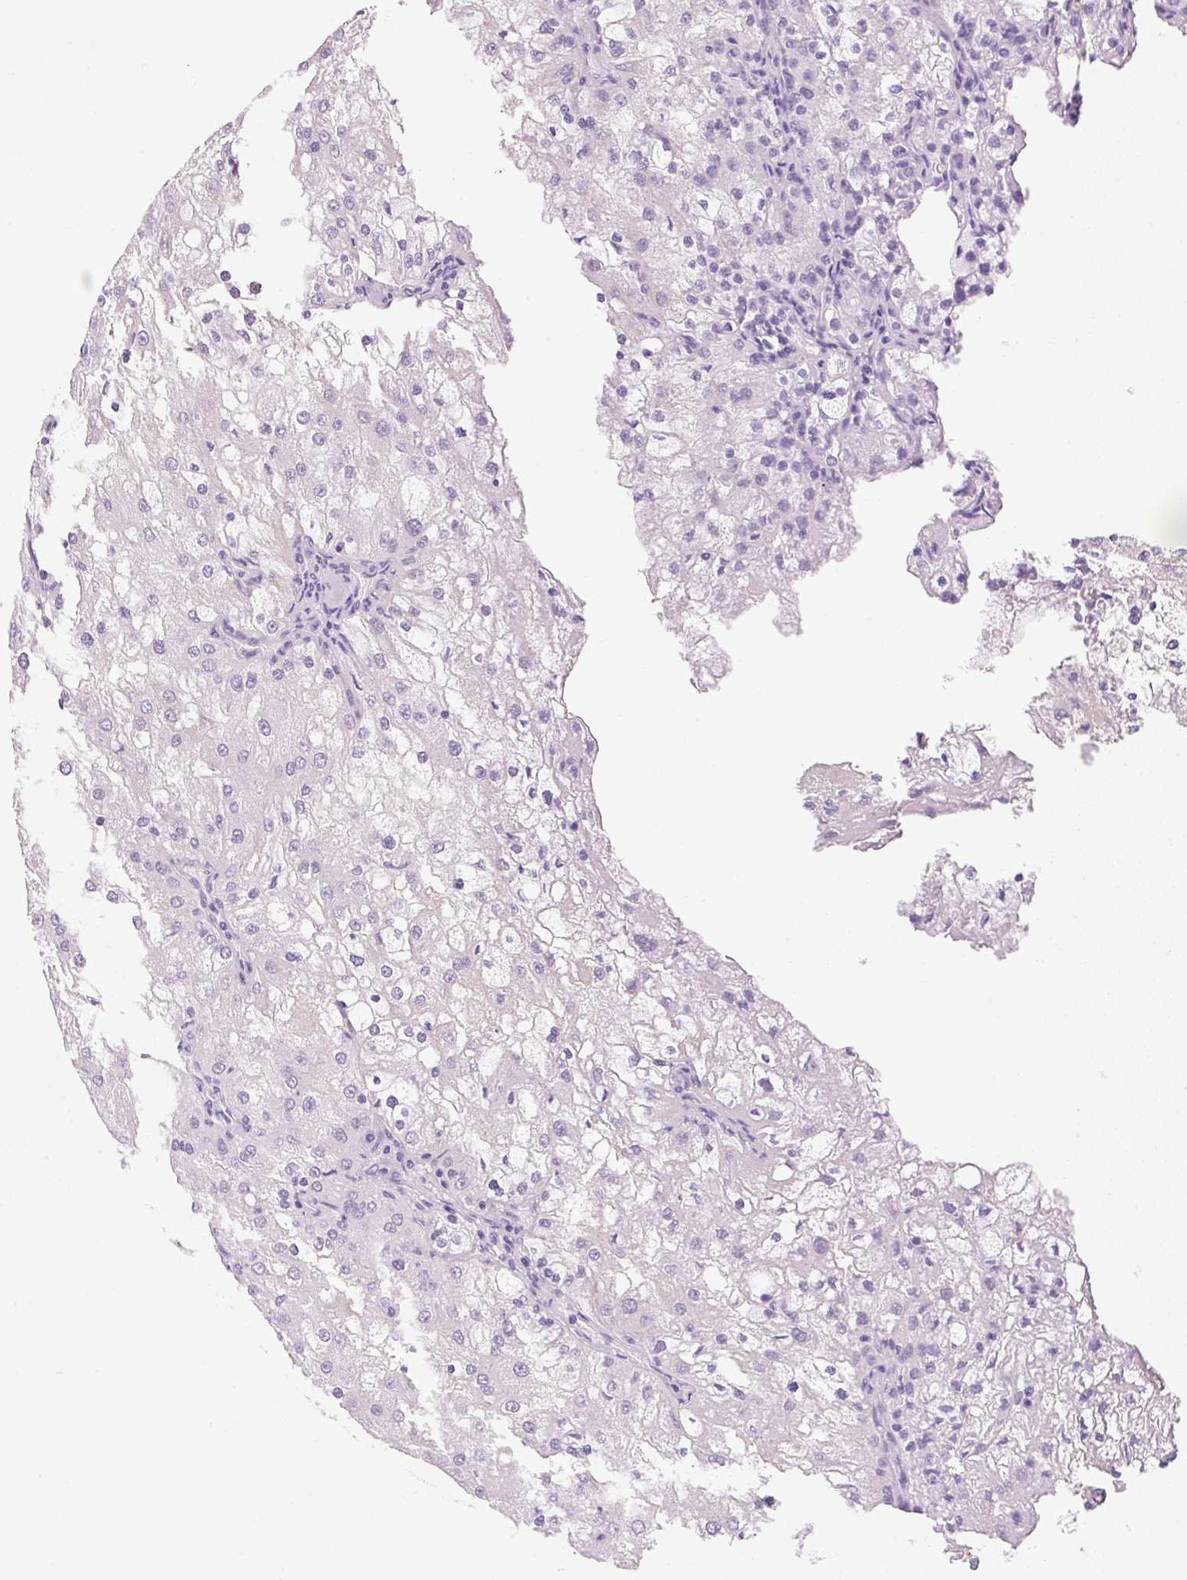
{"staining": {"intensity": "negative", "quantity": "none", "location": "none"}, "tissue": "renal cancer", "cell_type": "Tumor cells", "image_type": "cancer", "snomed": [{"axis": "morphology", "description": "Adenocarcinoma, NOS"}, {"axis": "topography", "description": "Kidney"}], "caption": "Immunohistochemistry (IHC) micrograph of neoplastic tissue: renal cancer stained with DAB (3,3'-diaminobenzidine) demonstrates no significant protein positivity in tumor cells.", "gene": "SYNE3", "patient": {"sex": "female", "age": 74}}